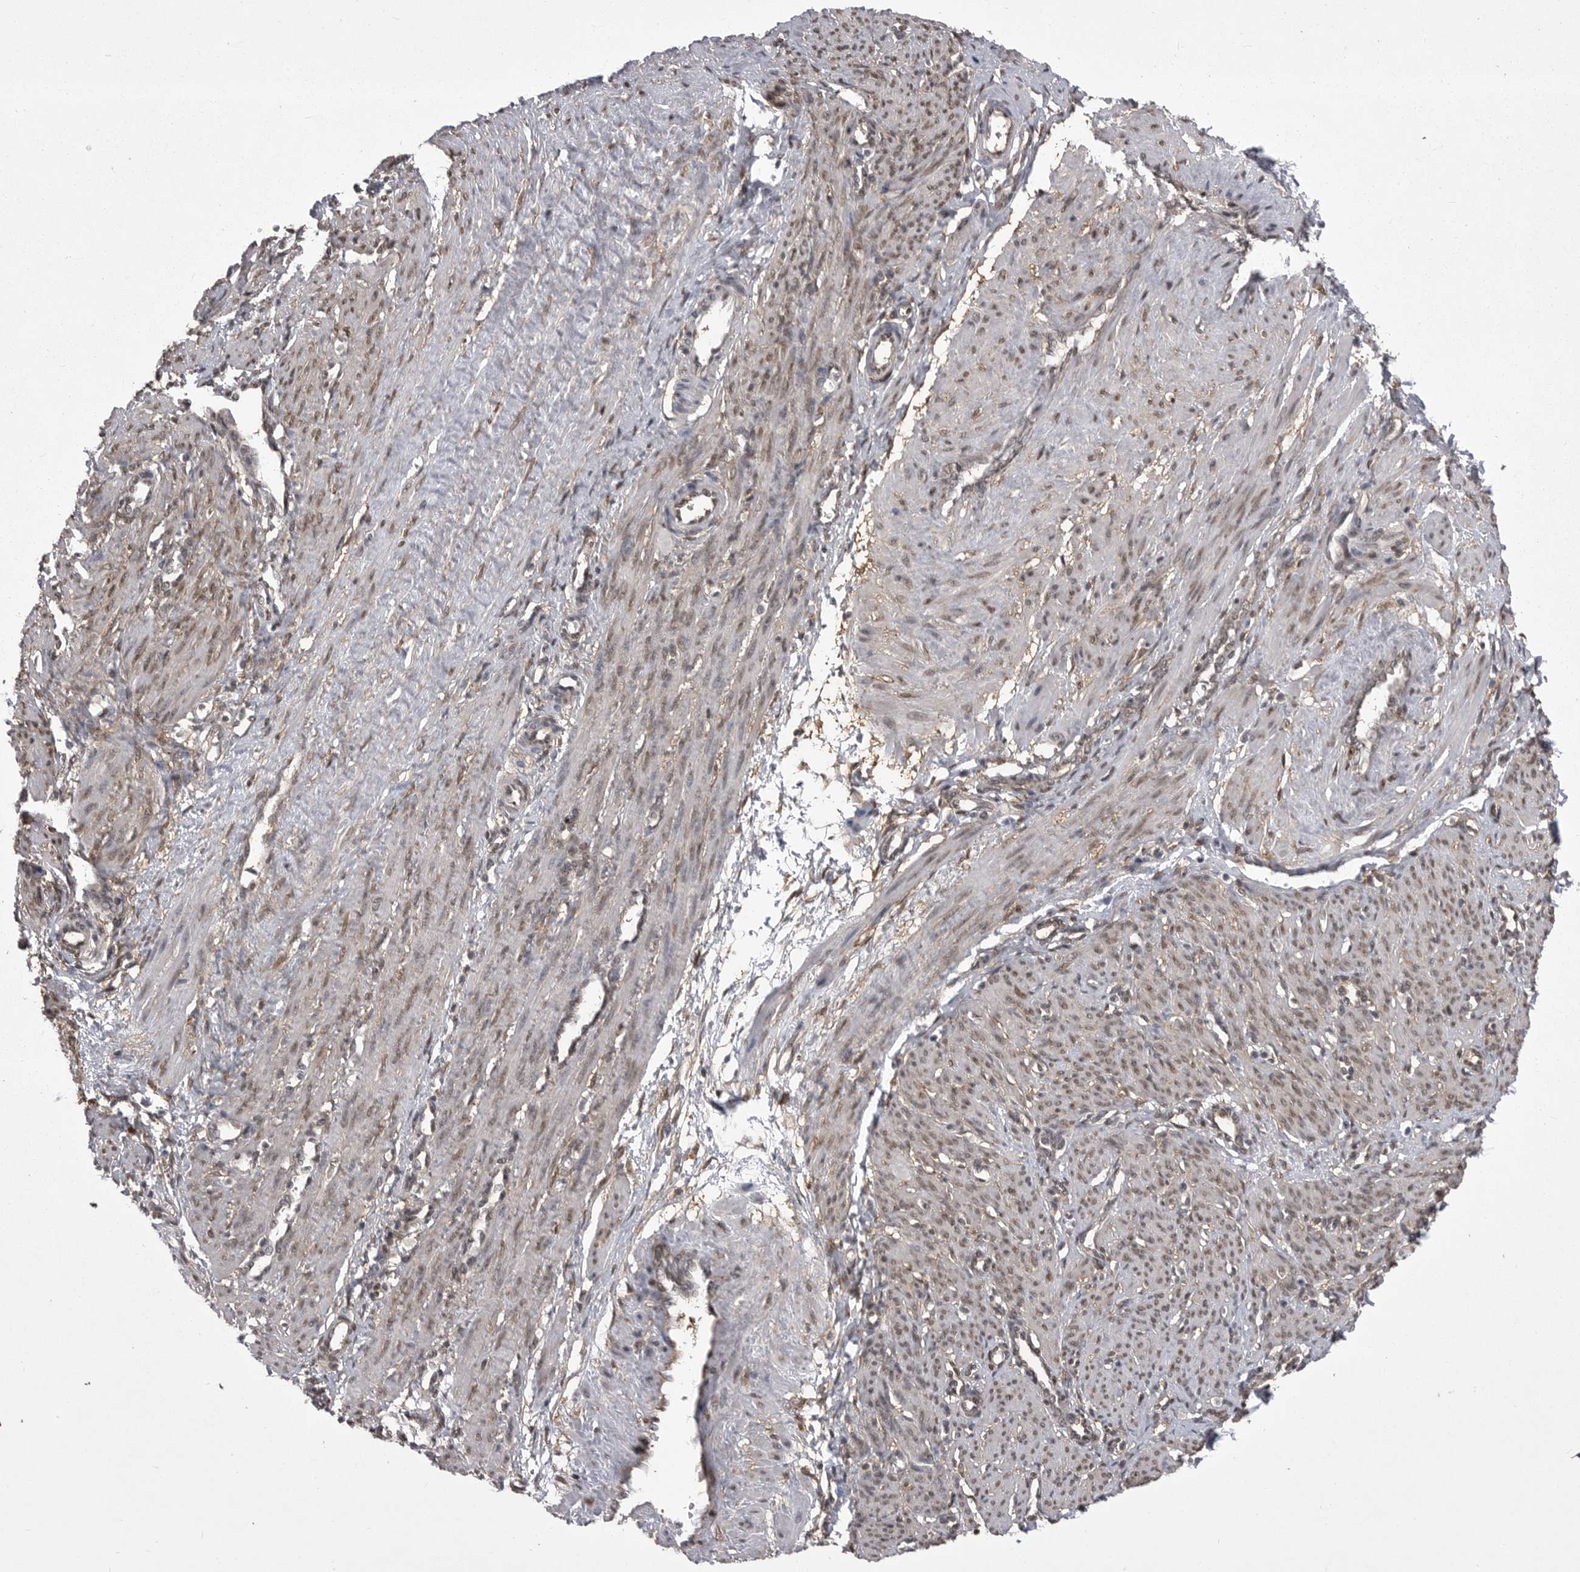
{"staining": {"intensity": "weak", "quantity": ">75%", "location": "nuclear"}, "tissue": "smooth muscle", "cell_type": "Smooth muscle cells", "image_type": "normal", "snomed": [{"axis": "morphology", "description": "Normal tissue, NOS"}, {"axis": "topography", "description": "Endometrium"}], "caption": "Immunohistochemical staining of normal smooth muscle demonstrates low levels of weak nuclear staining in about >75% of smooth muscle cells.", "gene": "ABL1", "patient": {"sex": "female", "age": 33}}